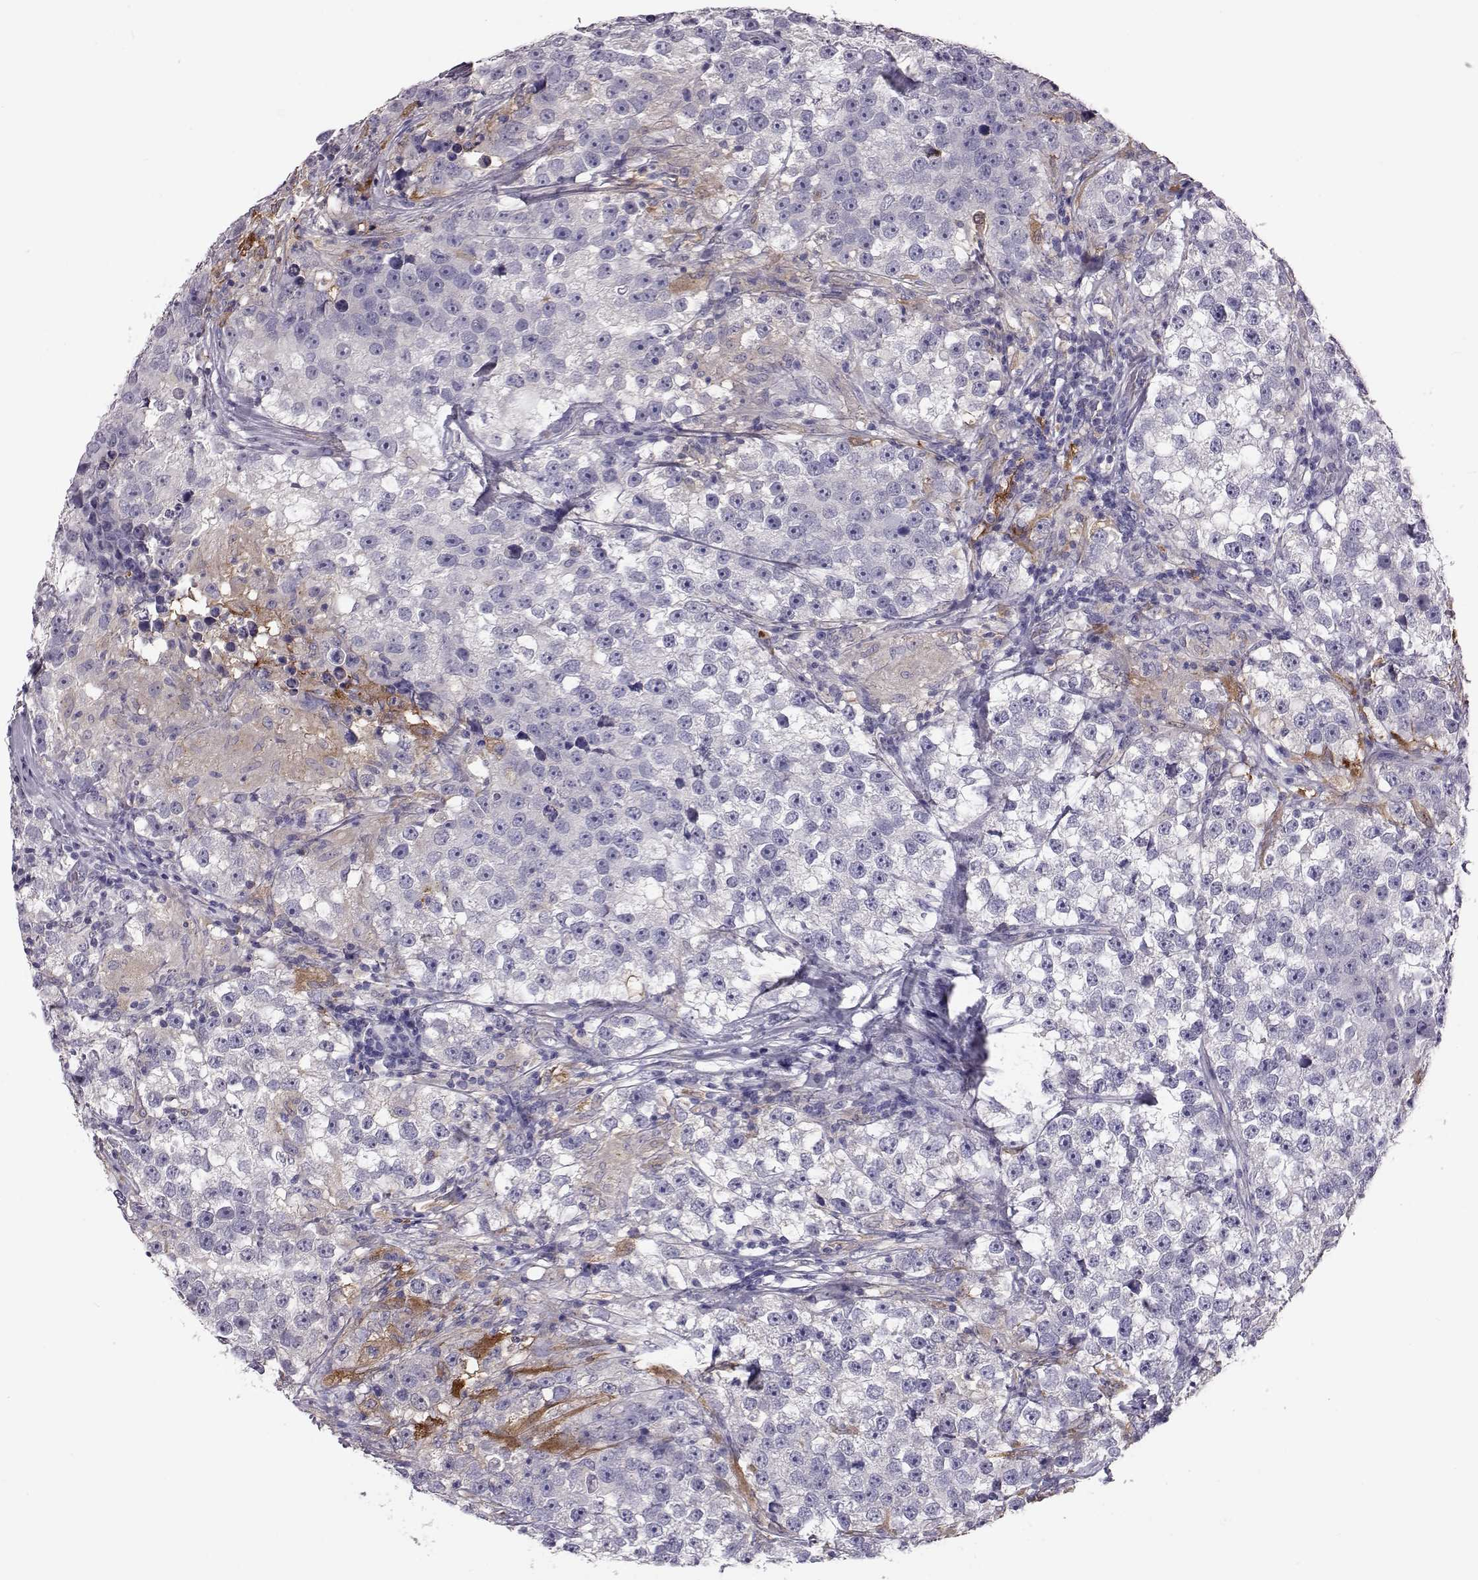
{"staining": {"intensity": "negative", "quantity": "none", "location": "none"}, "tissue": "testis cancer", "cell_type": "Tumor cells", "image_type": "cancer", "snomed": [{"axis": "morphology", "description": "Seminoma, NOS"}, {"axis": "topography", "description": "Testis"}], "caption": "The immunohistochemistry image has no significant expression in tumor cells of testis seminoma tissue. The staining was performed using DAB (3,3'-diaminobenzidine) to visualize the protein expression in brown, while the nuclei were stained in blue with hematoxylin (Magnification: 20x).", "gene": "ADGRG5", "patient": {"sex": "male", "age": 46}}